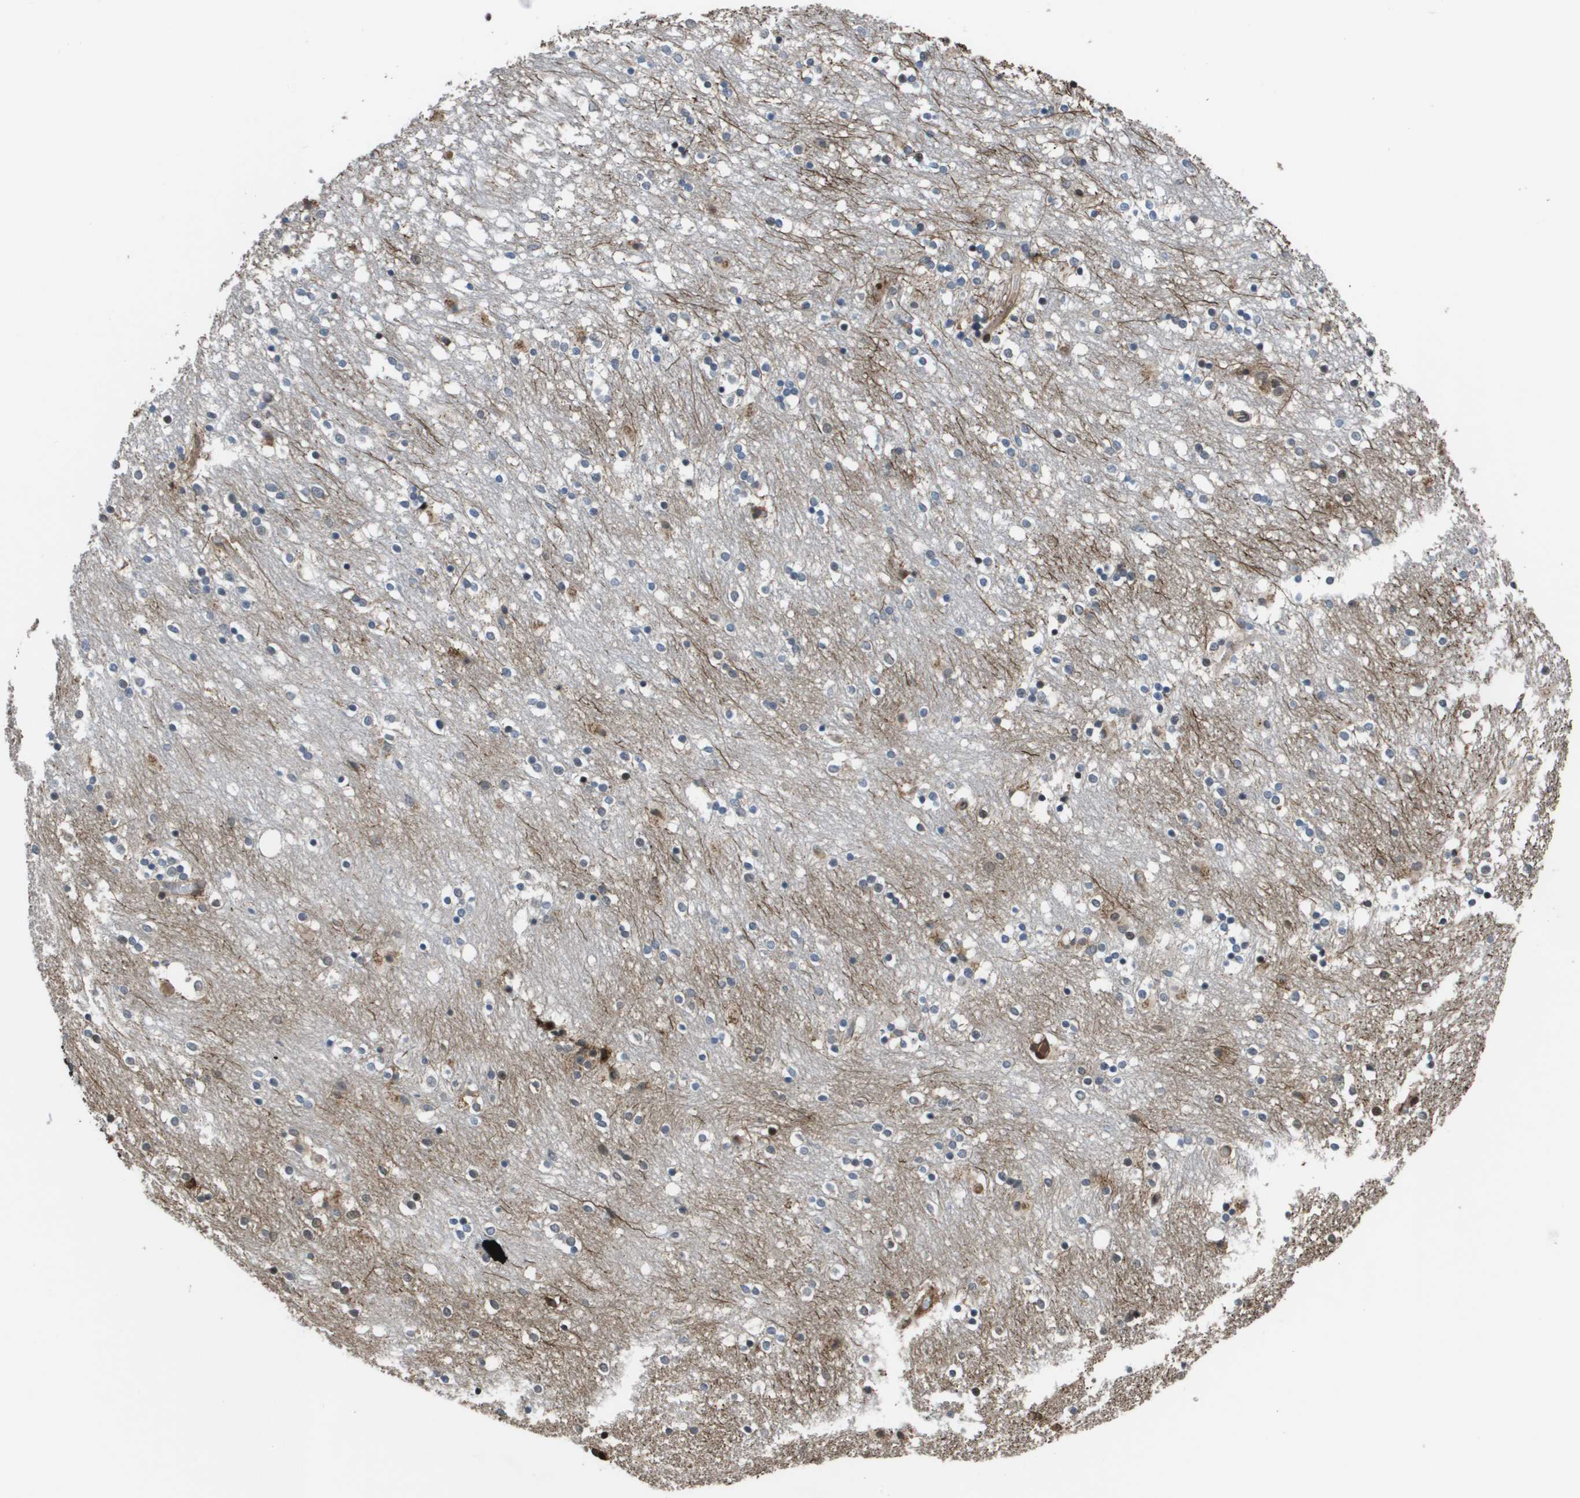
{"staining": {"intensity": "moderate", "quantity": "<25%", "location": "nuclear"}, "tissue": "caudate", "cell_type": "Glial cells", "image_type": "normal", "snomed": [{"axis": "morphology", "description": "Normal tissue, NOS"}, {"axis": "topography", "description": "Lateral ventricle wall"}], "caption": "Caudate stained with DAB (3,3'-diaminobenzidine) immunohistochemistry exhibits low levels of moderate nuclear positivity in approximately <25% of glial cells.", "gene": "AXIN2", "patient": {"sex": "female", "age": 54}}